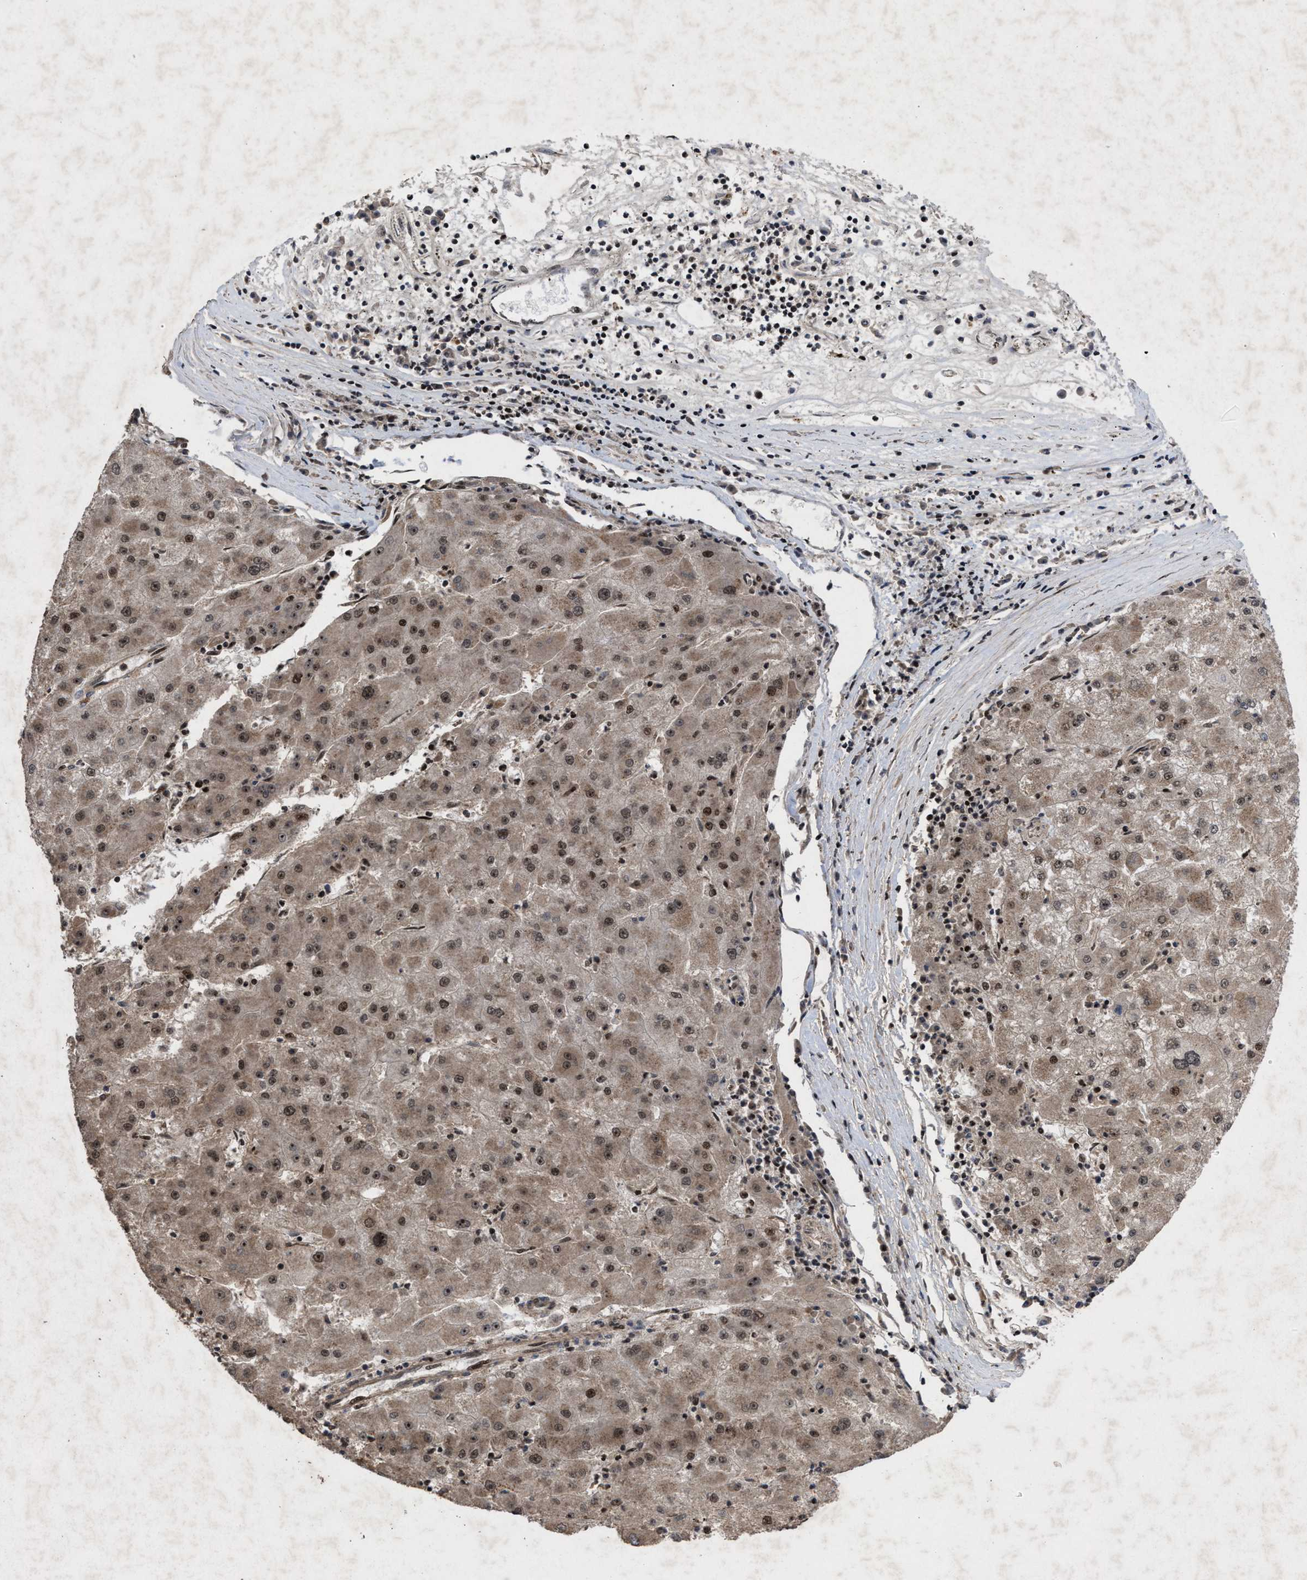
{"staining": {"intensity": "moderate", "quantity": ">75%", "location": "cytoplasmic/membranous,nuclear"}, "tissue": "liver cancer", "cell_type": "Tumor cells", "image_type": "cancer", "snomed": [{"axis": "morphology", "description": "Carcinoma, Hepatocellular, NOS"}, {"axis": "topography", "description": "Liver"}], "caption": "Moderate cytoplasmic/membranous and nuclear protein expression is seen in approximately >75% of tumor cells in liver cancer (hepatocellular carcinoma). The protein is stained brown, and the nuclei are stained in blue (DAB (3,3'-diaminobenzidine) IHC with brightfield microscopy, high magnification).", "gene": "WIZ", "patient": {"sex": "male", "age": 72}}